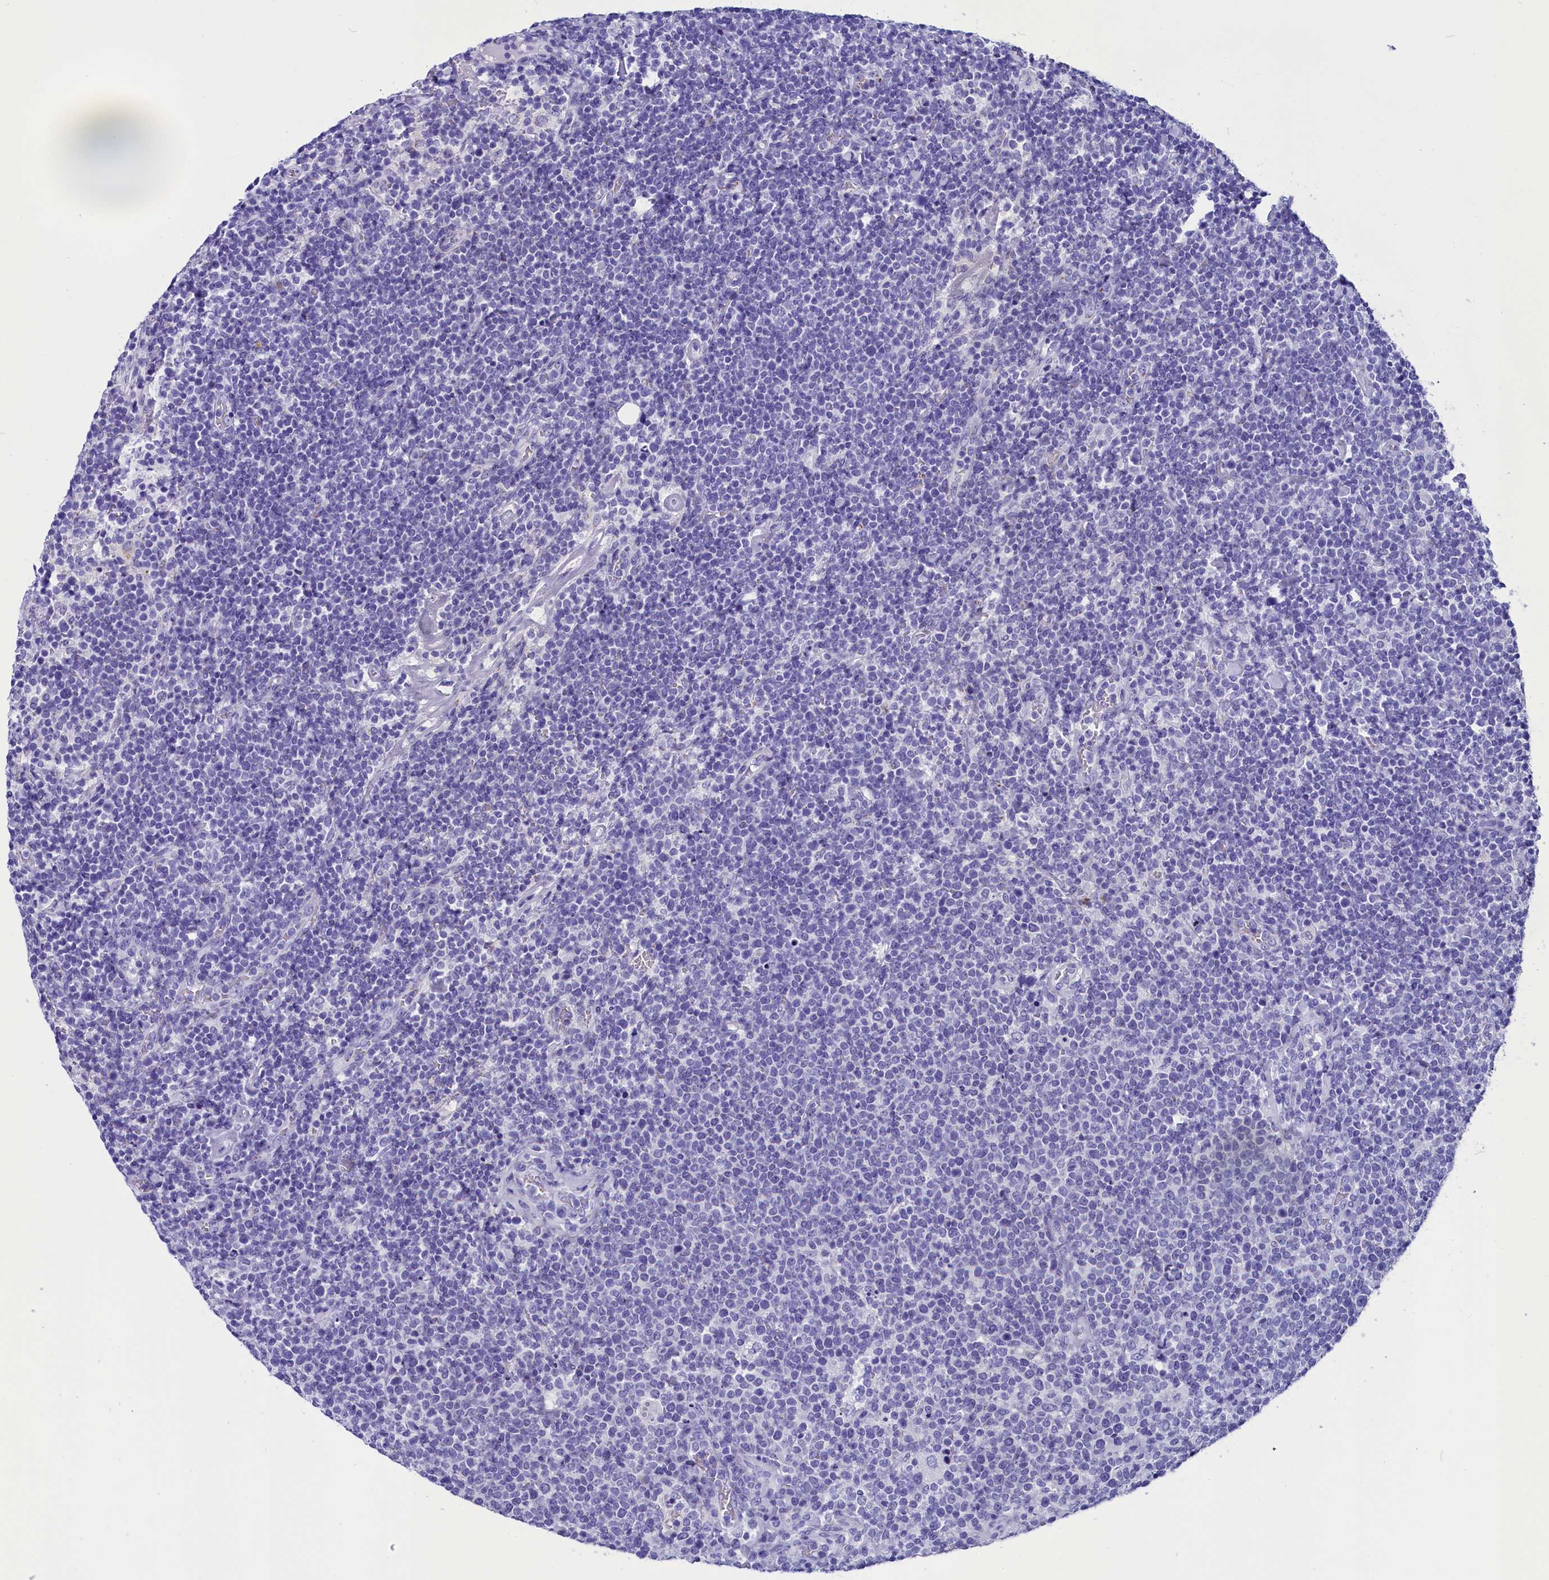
{"staining": {"intensity": "negative", "quantity": "none", "location": "none"}, "tissue": "lymphoma", "cell_type": "Tumor cells", "image_type": "cancer", "snomed": [{"axis": "morphology", "description": "Malignant lymphoma, non-Hodgkin's type, High grade"}, {"axis": "topography", "description": "Lymph node"}], "caption": "An IHC photomicrograph of lymphoma is shown. There is no staining in tumor cells of lymphoma. (DAB immunohistochemistry (IHC), high magnification).", "gene": "AP3B2", "patient": {"sex": "male", "age": 61}}